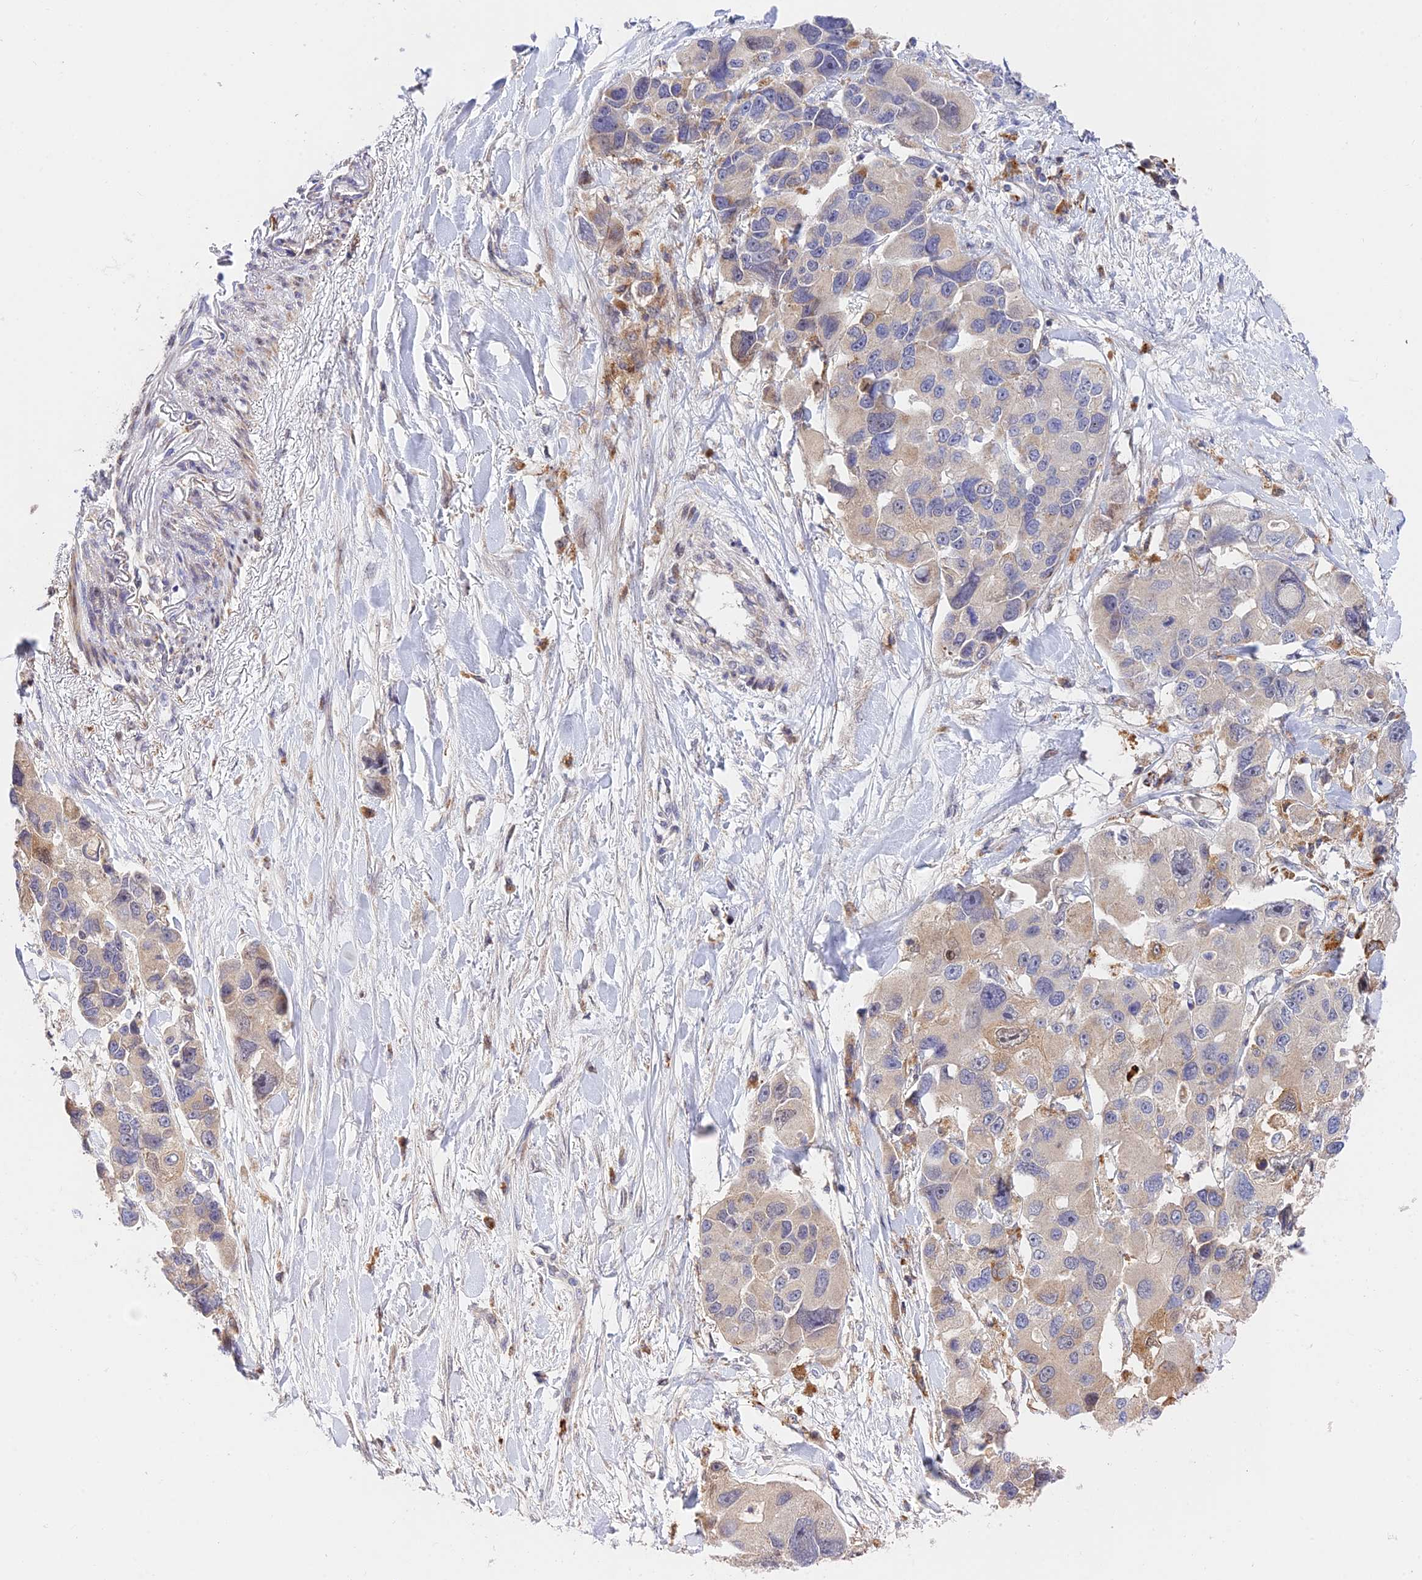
{"staining": {"intensity": "weak", "quantity": "<25%", "location": "cytoplasmic/membranous"}, "tissue": "lung cancer", "cell_type": "Tumor cells", "image_type": "cancer", "snomed": [{"axis": "morphology", "description": "Adenocarcinoma, NOS"}, {"axis": "topography", "description": "Lung"}], "caption": "A photomicrograph of lung cancer (adenocarcinoma) stained for a protein displays no brown staining in tumor cells.", "gene": "FUOM", "patient": {"sex": "female", "age": 54}}